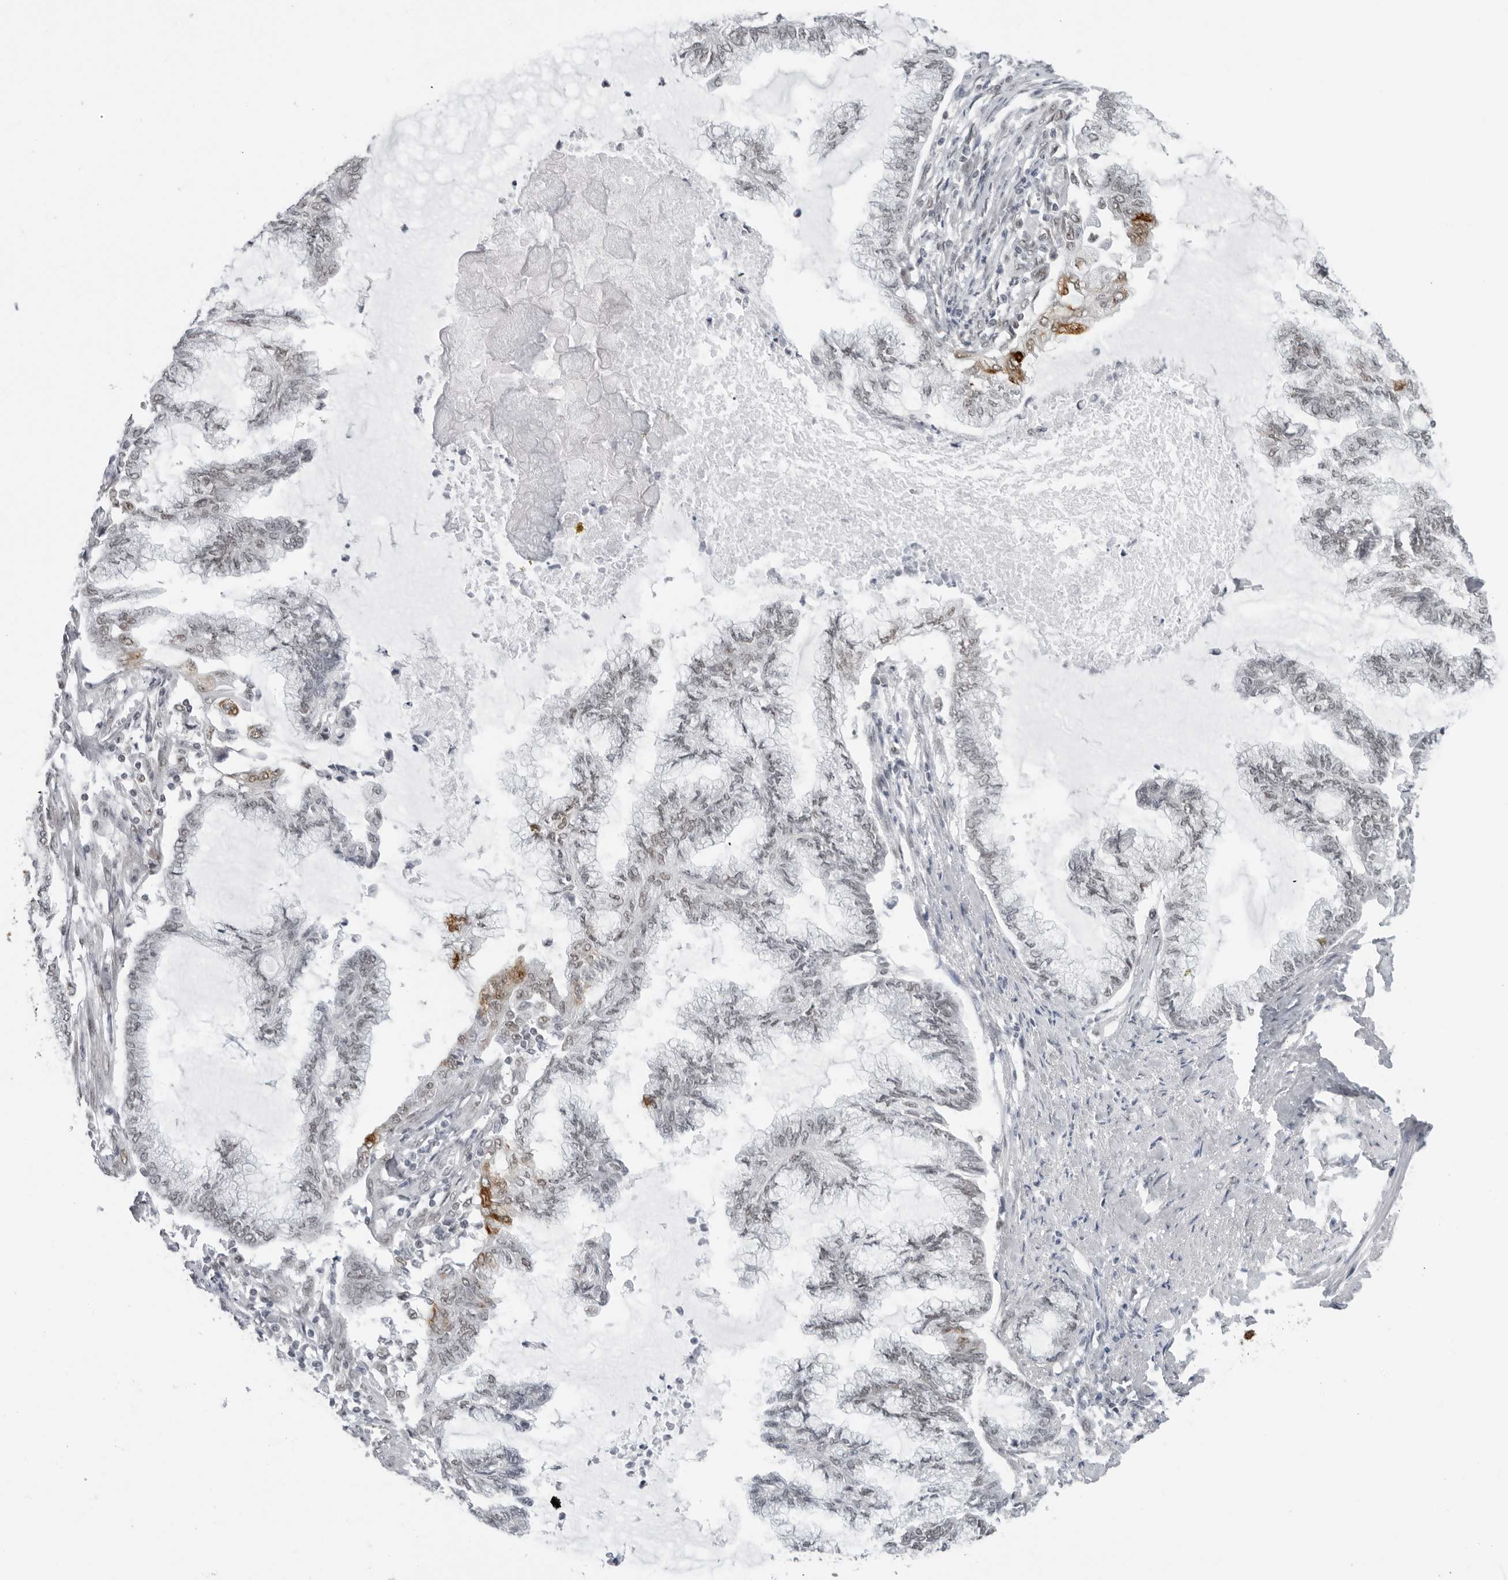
{"staining": {"intensity": "moderate", "quantity": "<25%", "location": "nuclear"}, "tissue": "endometrial cancer", "cell_type": "Tumor cells", "image_type": "cancer", "snomed": [{"axis": "morphology", "description": "Adenocarcinoma, NOS"}, {"axis": "topography", "description": "Endometrium"}], "caption": "Immunohistochemistry (IHC) photomicrograph of neoplastic tissue: human endometrial cancer (adenocarcinoma) stained using immunohistochemistry (IHC) demonstrates low levels of moderate protein expression localized specifically in the nuclear of tumor cells, appearing as a nuclear brown color.", "gene": "FOXK2", "patient": {"sex": "female", "age": 86}}